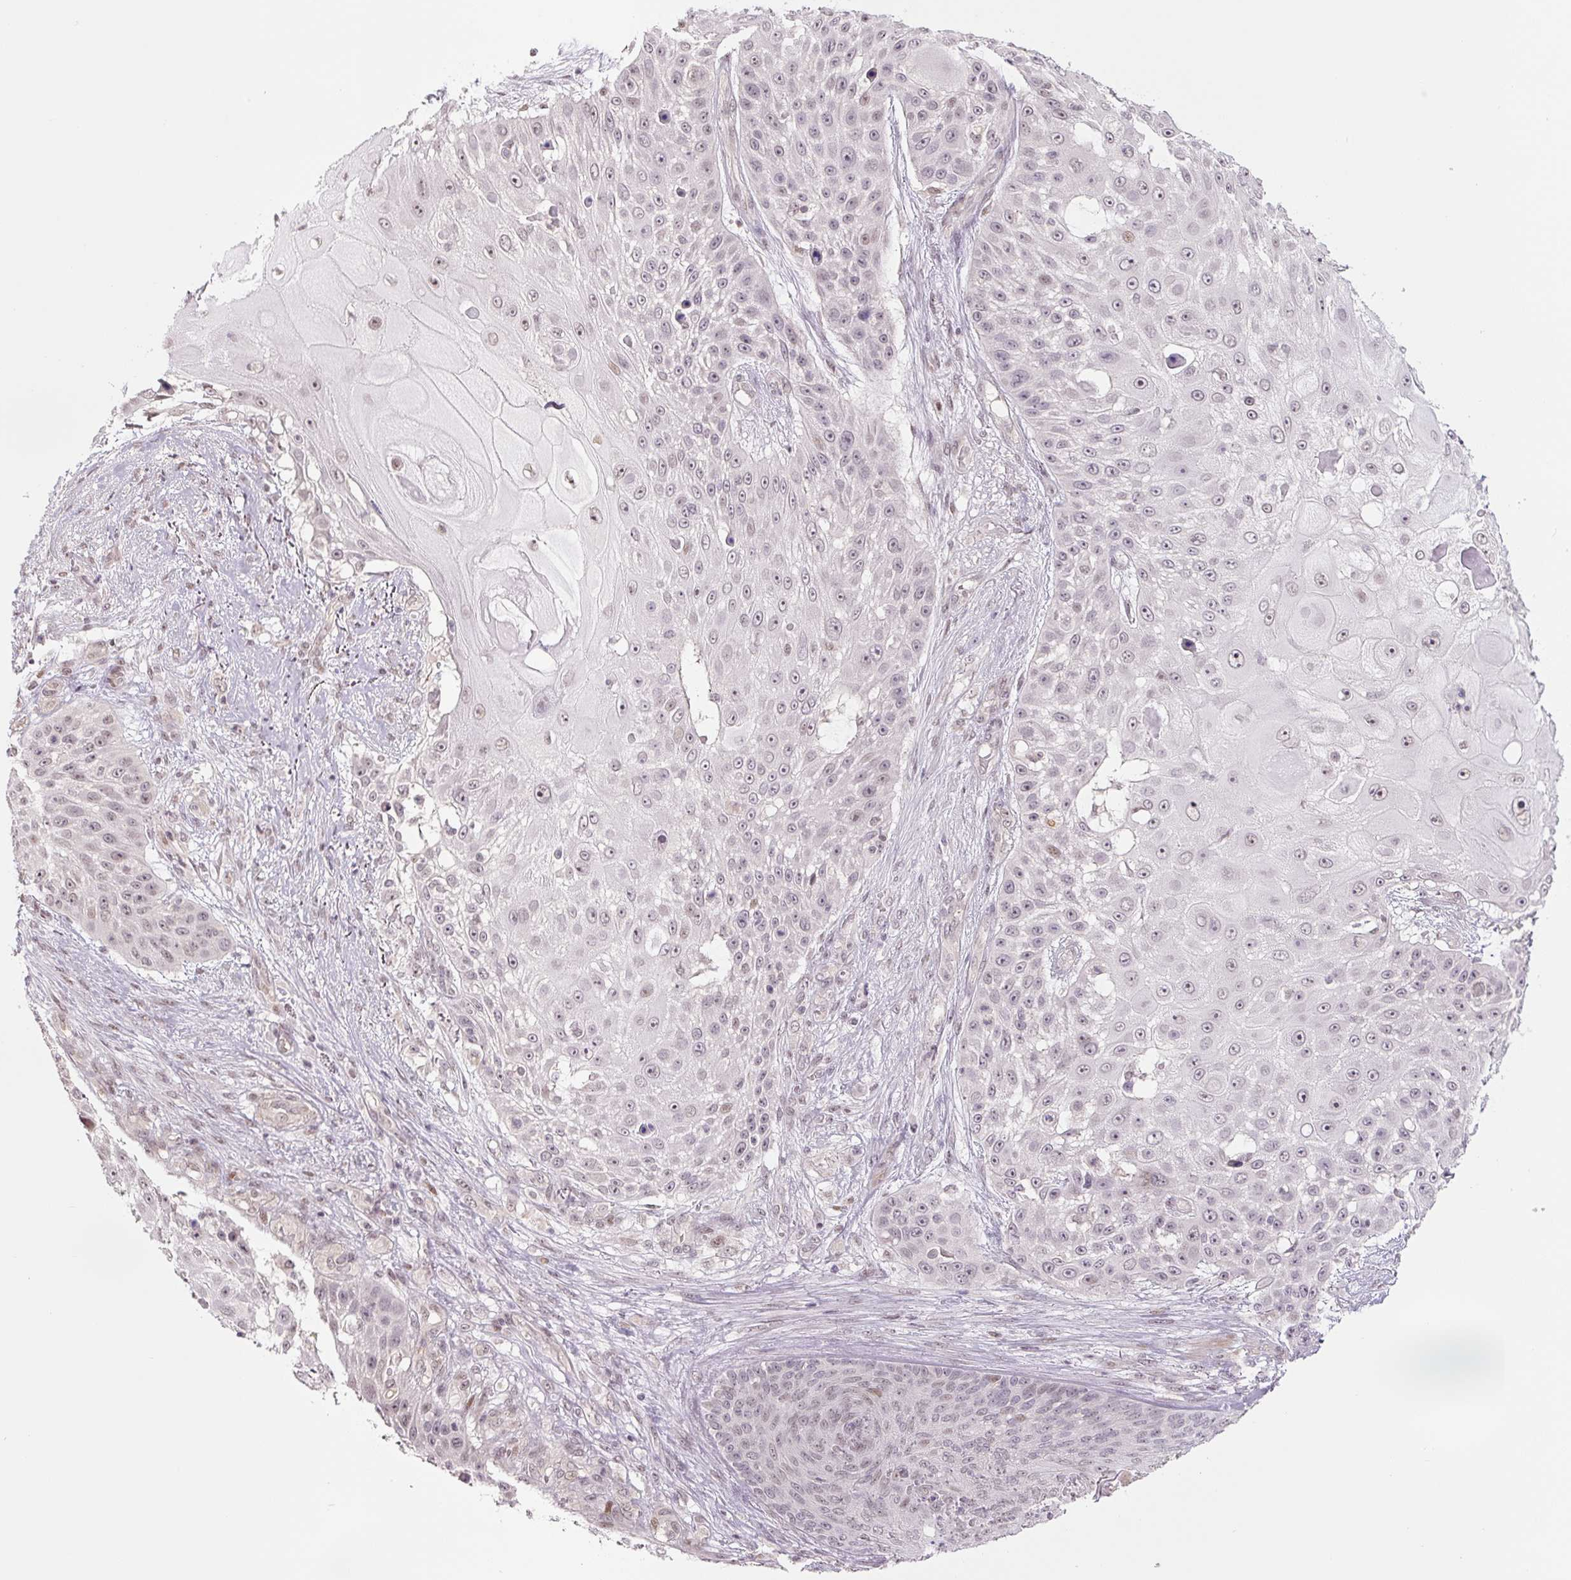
{"staining": {"intensity": "moderate", "quantity": "25%-75%", "location": "nuclear"}, "tissue": "skin cancer", "cell_type": "Tumor cells", "image_type": "cancer", "snomed": [{"axis": "morphology", "description": "Squamous cell carcinoma, NOS"}, {"axis": "topography", "description": "Skin"}], "caption": "Tumor cells reveal medium levels of moderate nuclear expression in approximately 25%-75% of cells in skin cancer.", "gene": "TCFL5", "patient": {"sex": "female", "age": 86}}